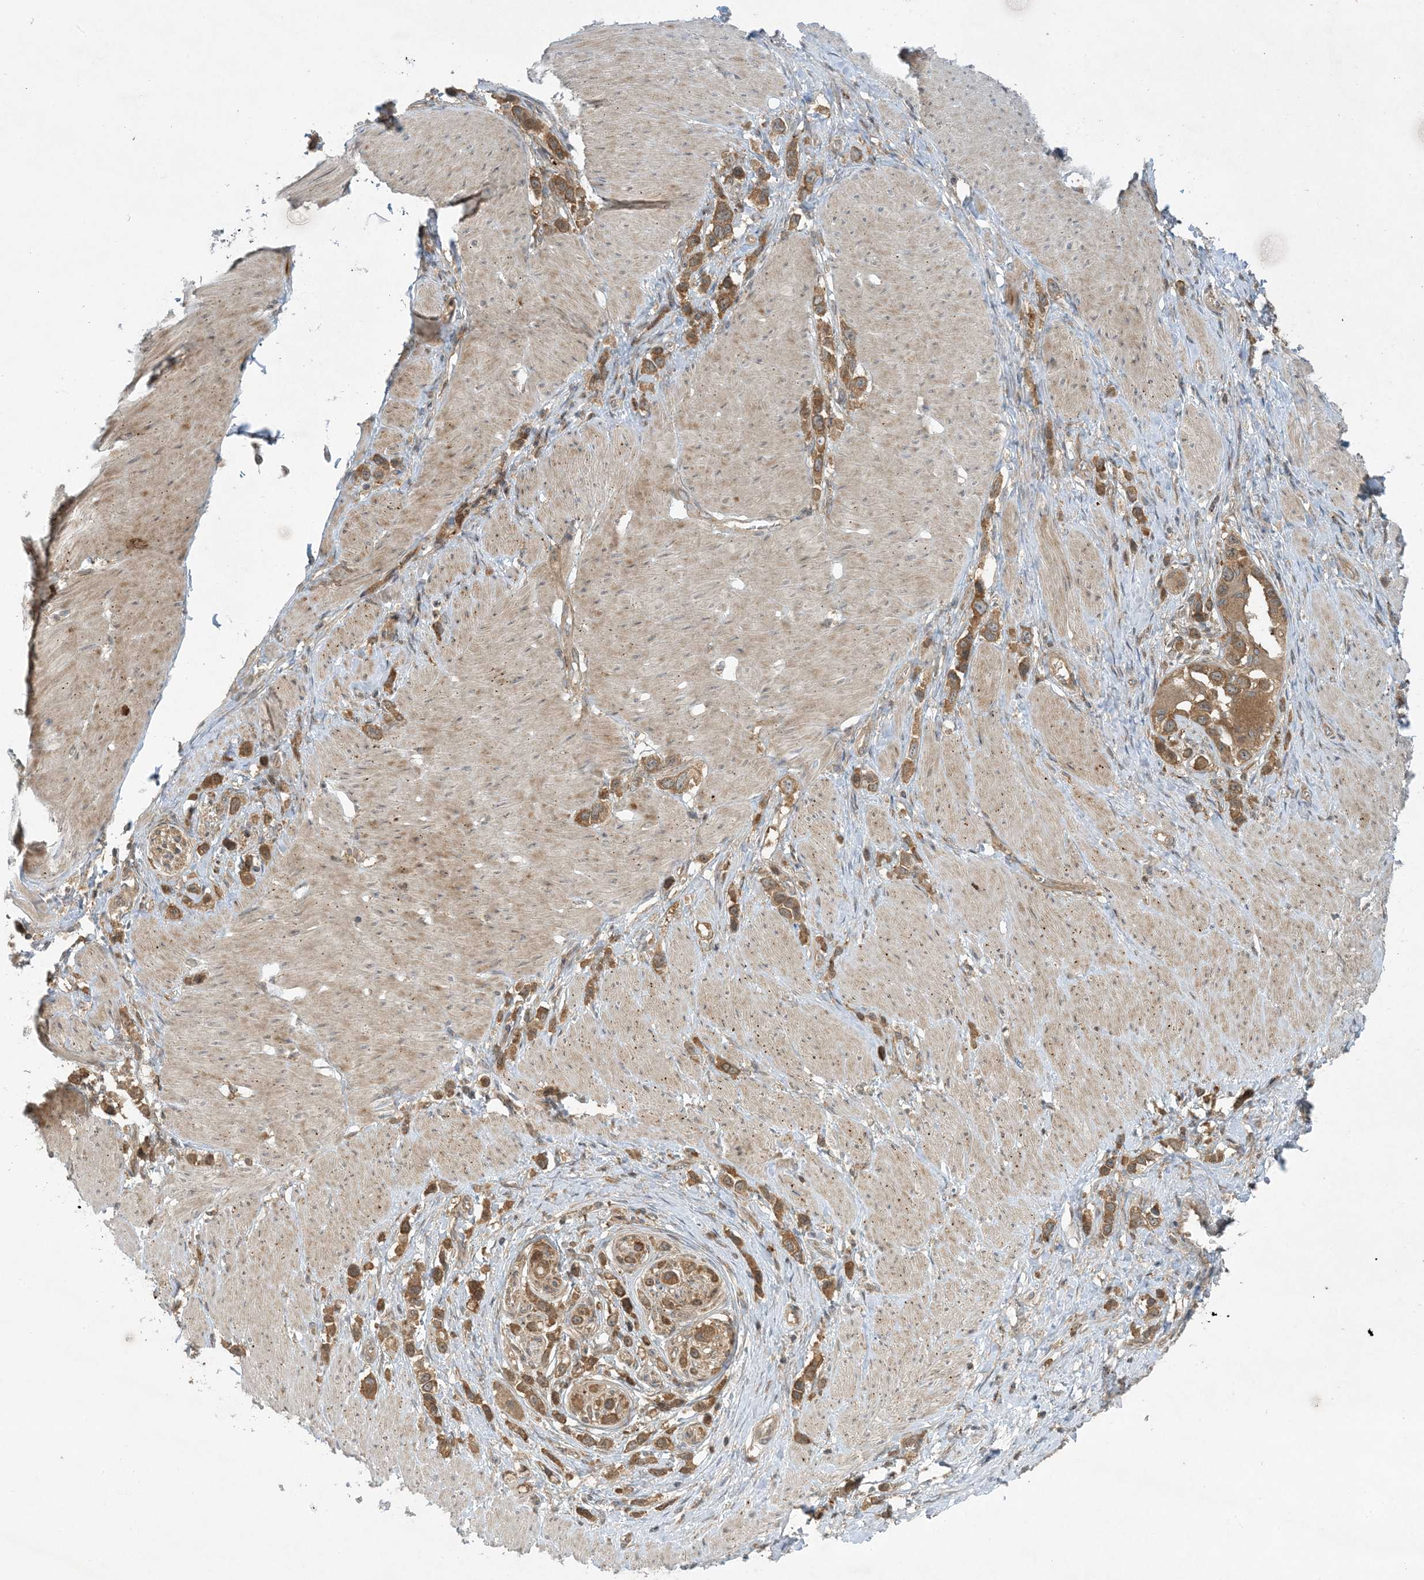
{"staining": {"intensity": "moderate", "quantity": ">75%", "location": "cytoplasmic/membranous"}, "tissue": "stomach cancer", "cell_type": "Tumor cells", "image_type": "cancer", "snomed": [{"axis": "morphology", "description": "Normal tissue, NOS"}, {"axis": "morphology", "description": "Adenocarcinoma, NOS"}, {"axis": "topography", "description": "Stomach, upper"}, {"axis": "topography", "description": "Stomach"}], "caption": "Protein expression by immunohistochemistry (IHC) shows moderate cytoplasmic/membranous staining in about >75% of tumor cells in stomach cancer.", "gene": "STAM2", "patient": {"sex": "female", "age": 65}}